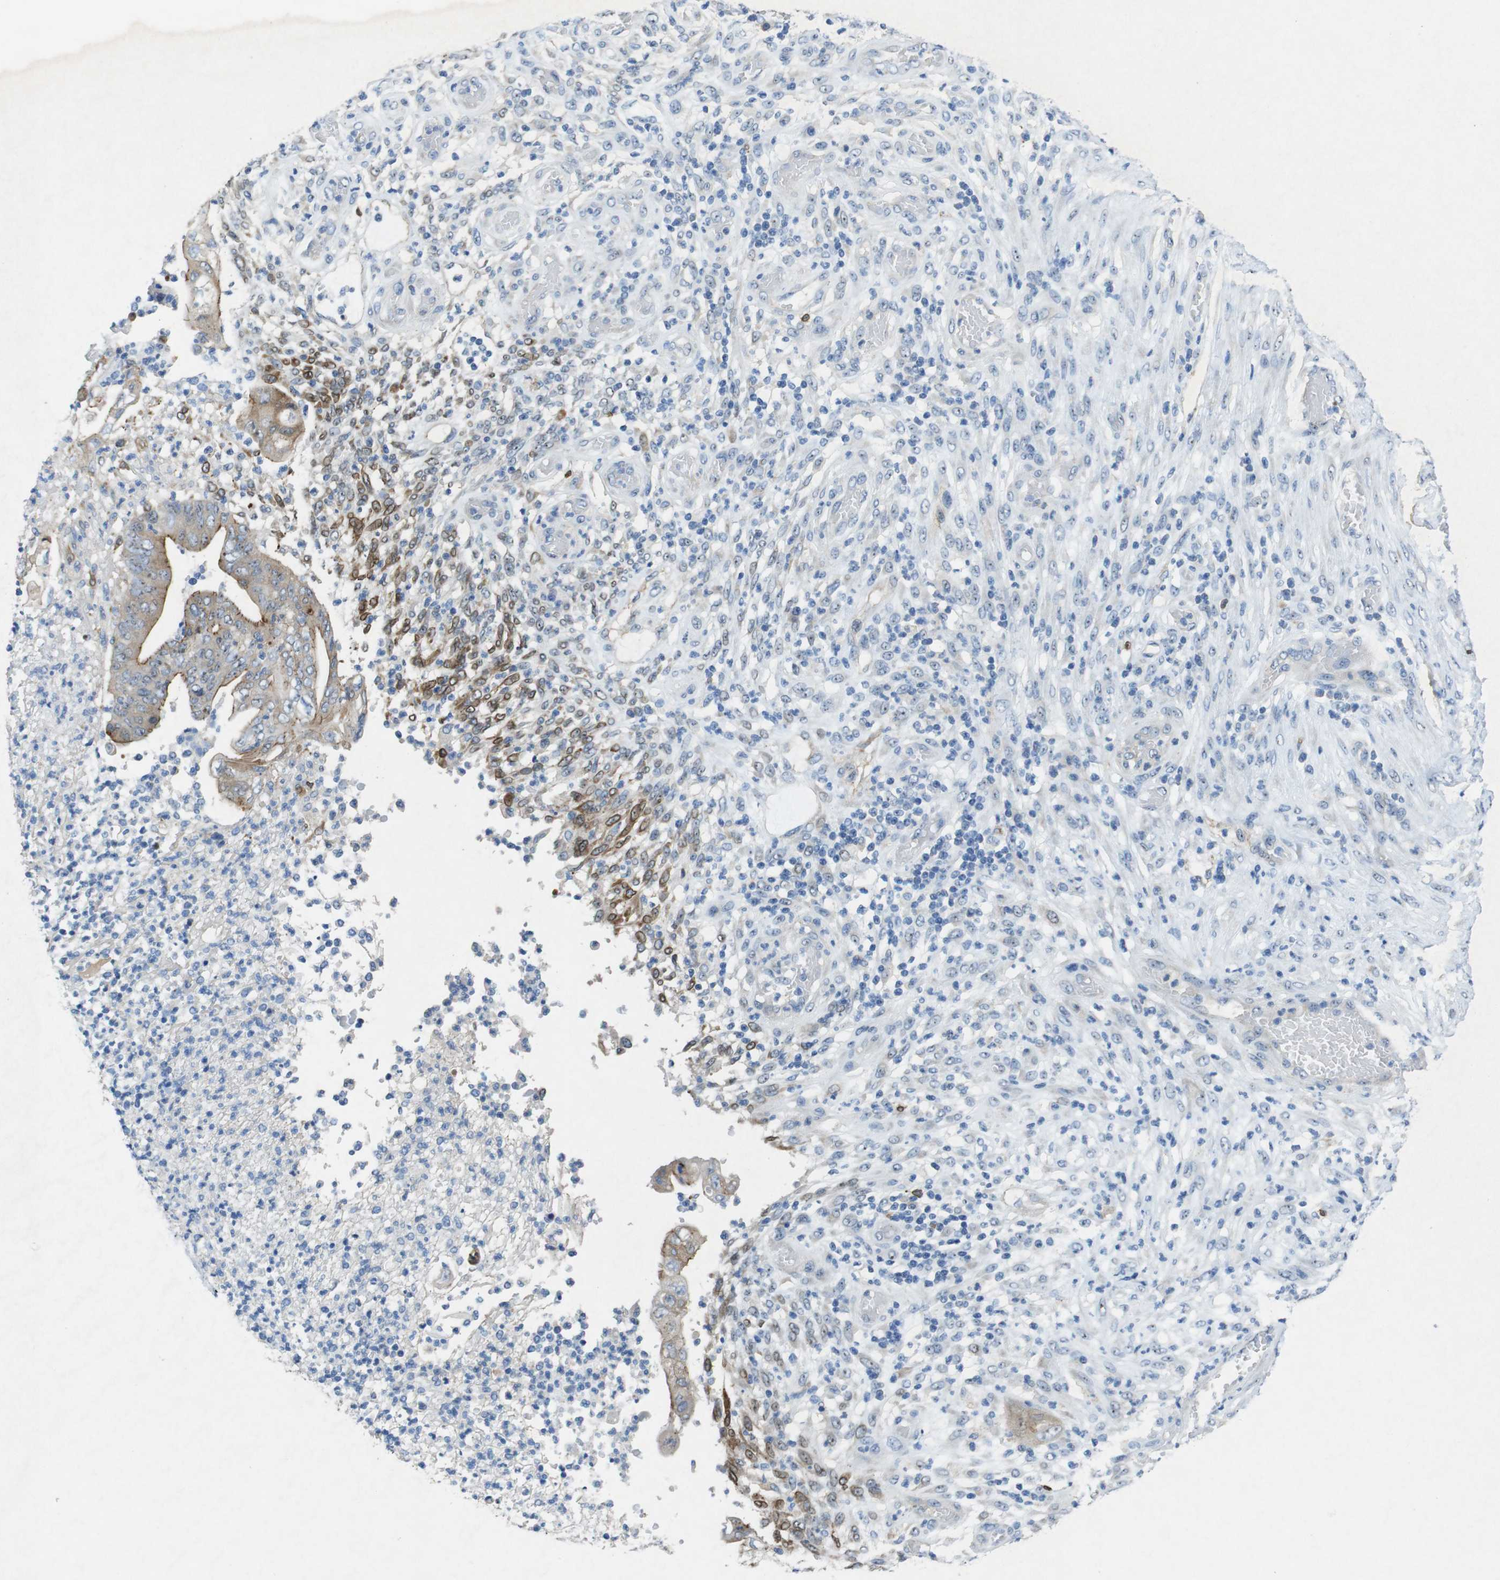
{"staining": {"intensity": "moderate", "quantity": "25%-75%", "location": "cytoplasmic/membranous"}, "tissue": "stomach cancer", "cell_type": "Tumor cells", "image_type": "cancer", "snomed": [{"axis": "morphology", "description": "Adenocarcinoma, NOS"}, {"axis": "topography", "description": "Stomach"}], "caption": "Protein expression analysis of stomach cancer (adenocarcinoma) reveals moderate cytoplasmic/membranous expression in approximately 25%-75% of tumor cells.", "gene": "TJP3", "patient": {"sex": "female", "age": 73}}